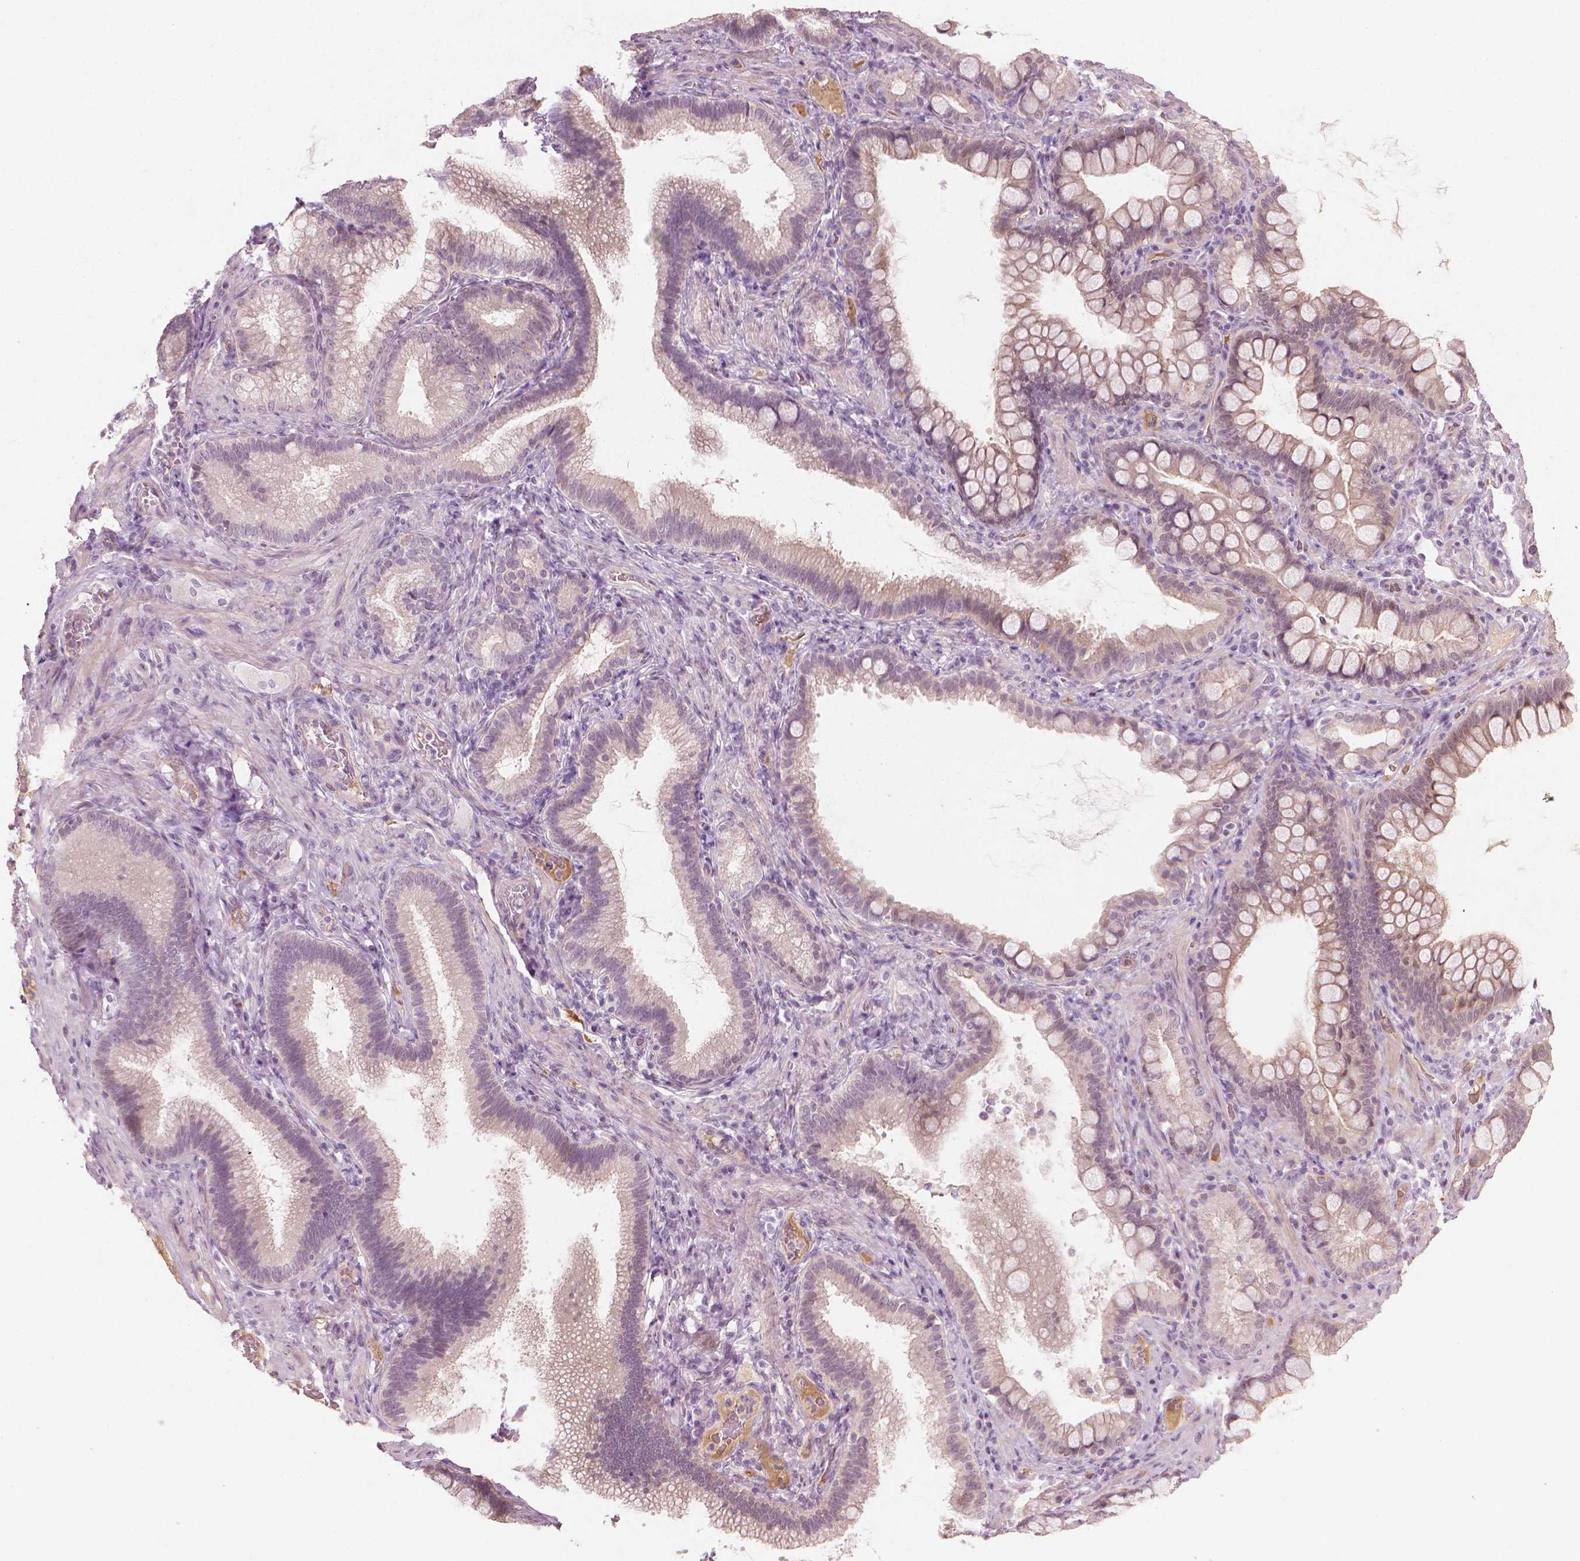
{"staining": {"intensity": "weak", "quantity": "25%-75%", "location": "cytoplasmic/membranous"}, "tissue": "duodenum", "cell_type": "Glandular cells", "image_type": "normal", "snomed": [{"axis": "morphology", "description": "Normal tissue, NOS"}, {"axis": "topography", "description": "Pancreas"}, {"axis": "topography", "description": "Duodenum"}], "caption": "Protein staining reveals weak cytoplasmic/membranous expression in about 25%-75% of glandular cells in unremarkable duodenum. (DAB (3,3'-diaminobenzidine) IHC, brown staining for protein, blue staining for nuclei).", "gene": "SAXO2", "patient": {"sex": "male", "age": 59}}